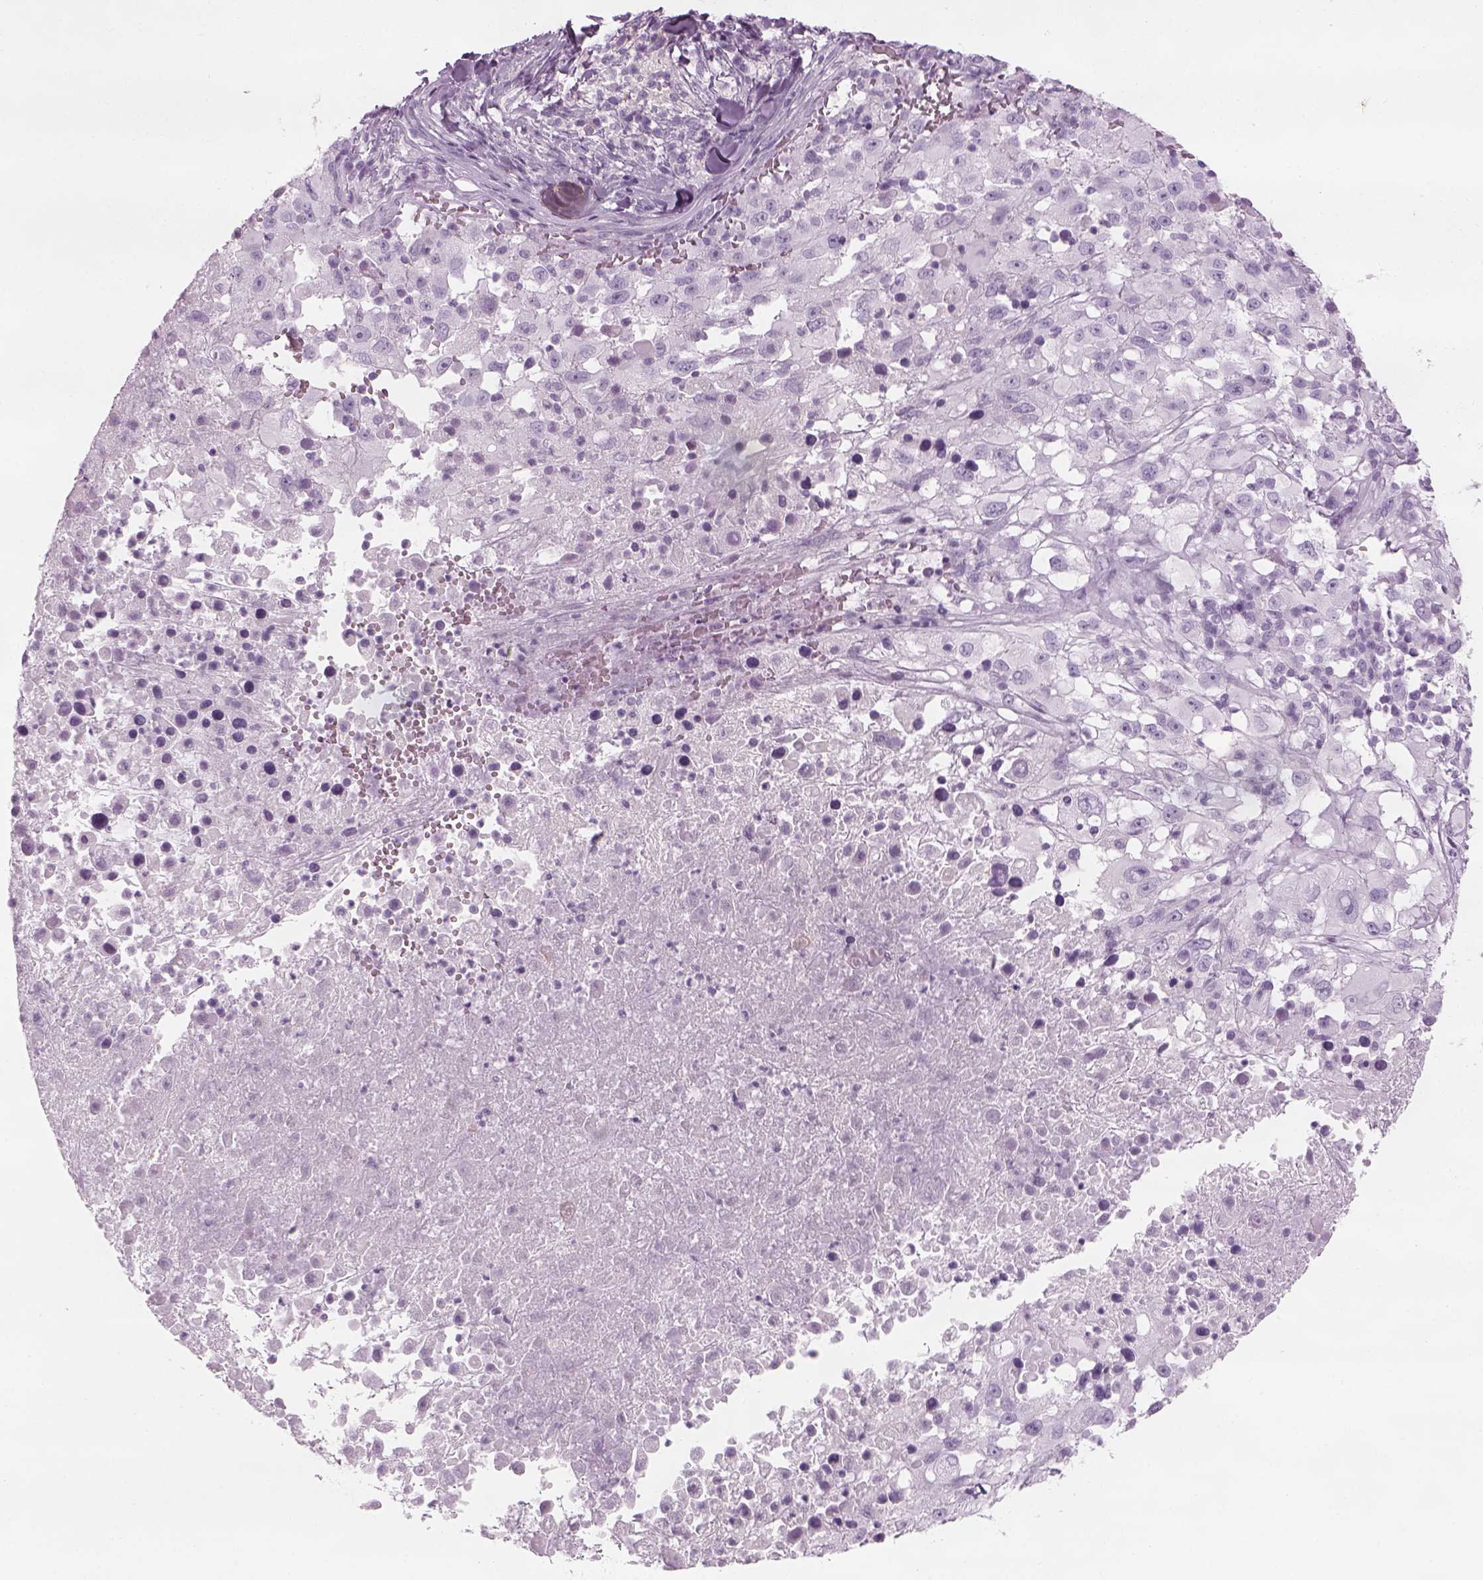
{"staining": {"intensity": "negative", "quantity": "none", "location": "none"}, "tissue": "melanoma", "cell_type": "Tumor cells", "image_type": "cancer", "snomed": [{"axis": "morphology", "description": "Malignant melanoma, Metastatic site"}, {"axis": "topography", "description": "Soft tissue"}], "caption": "Immunohistochemistry micrograph of neoplastic tissue: human malignant melanoma (metastatic site) stained with DAB (3,3'-diaminobenzidine) shows no significant protein positivity in tumor cells.", "gene": "SAG", "patient": {"sex": "male", "age": 50}}